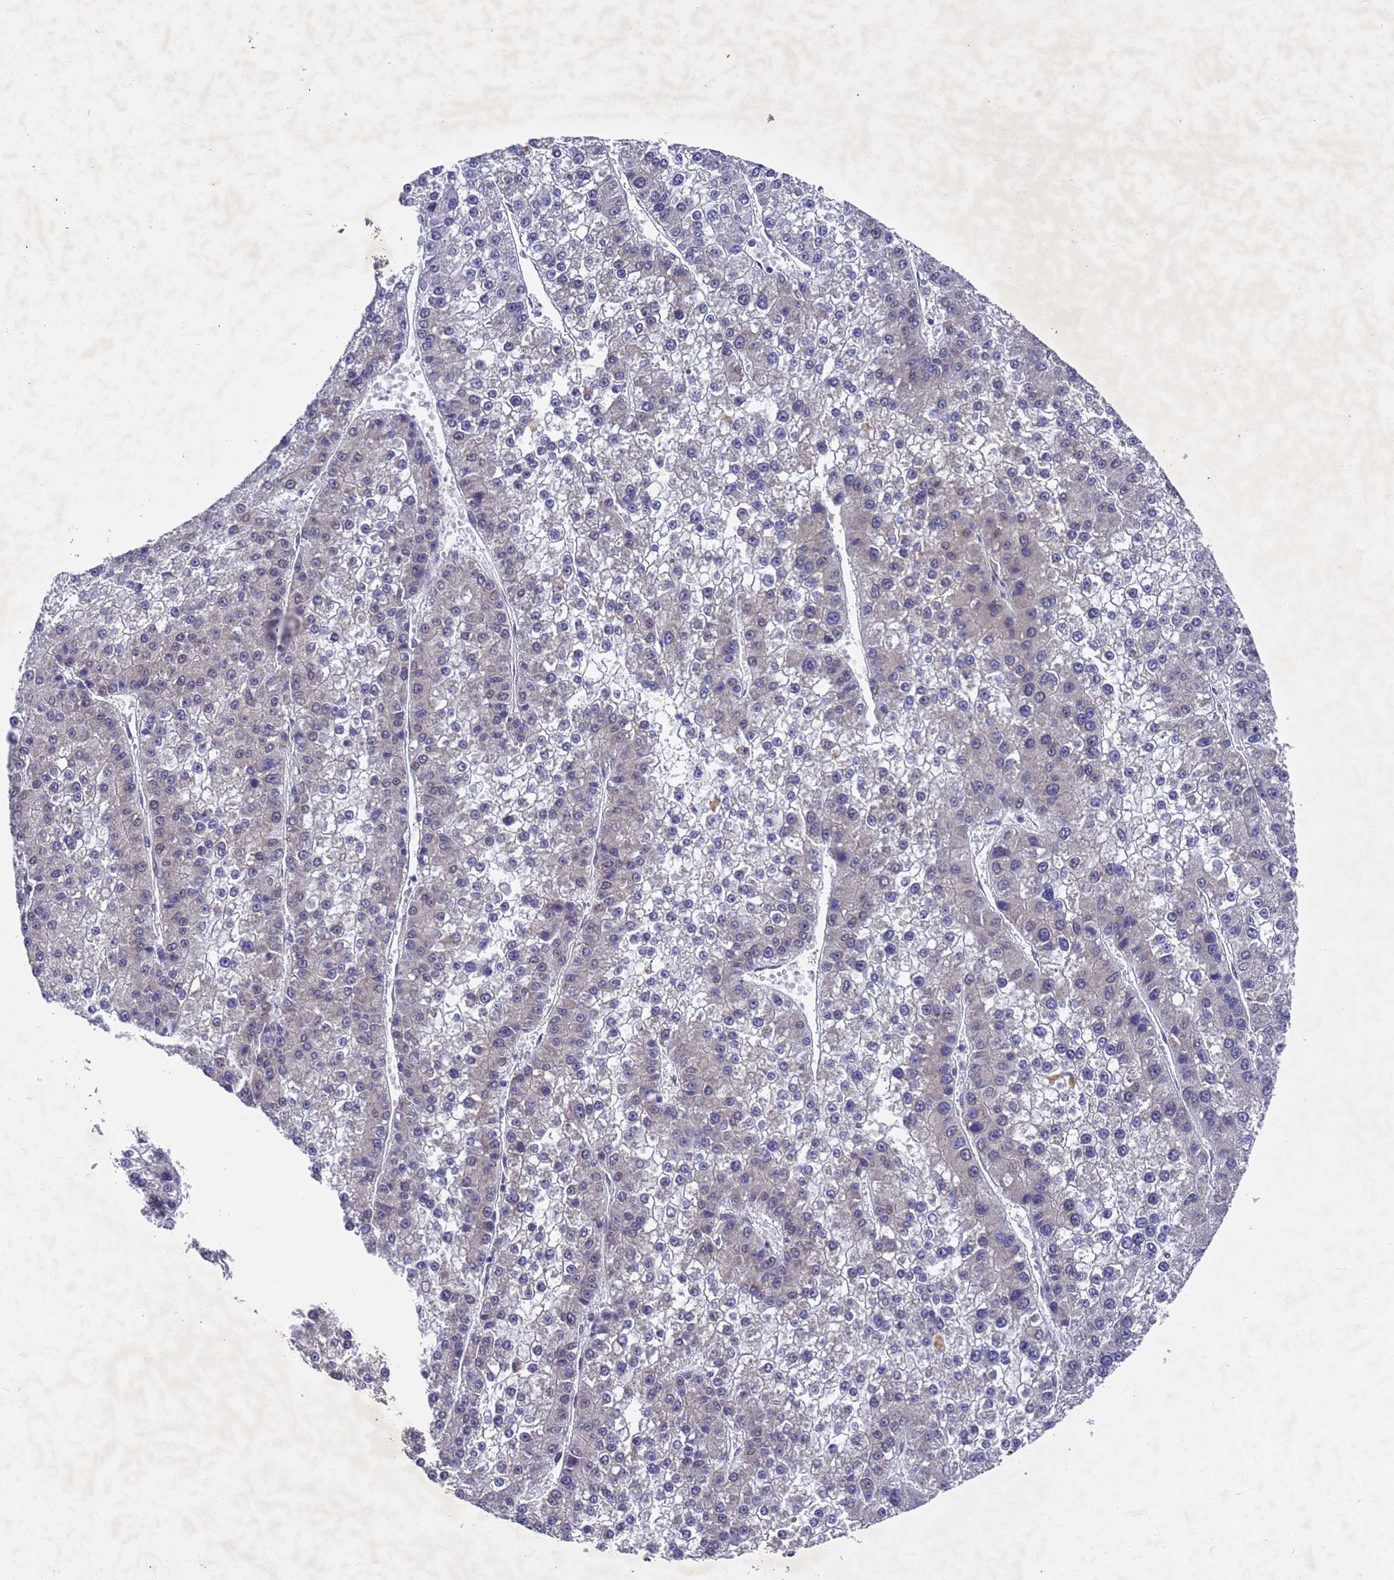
{"staining": {"intensity": "negative", "quantity": "none", "location": "none"}, "tissue": "liver cancer", "cell_type": "Tumor cells", "image_type": "cancer", "snomed": [{"axis": "morphology", "description": "Carcinoma, Hepatocellular, NOS"}, {"axis": "topography", "description": "Liver"}], "caption": "Liver cancer (hepatocellular carcinoma) was stained to show a protein in brown. There is no significant expression in tumor cells.", "gene": "DCAF12L2", "patient": {"sex": "female", "age": 73}}